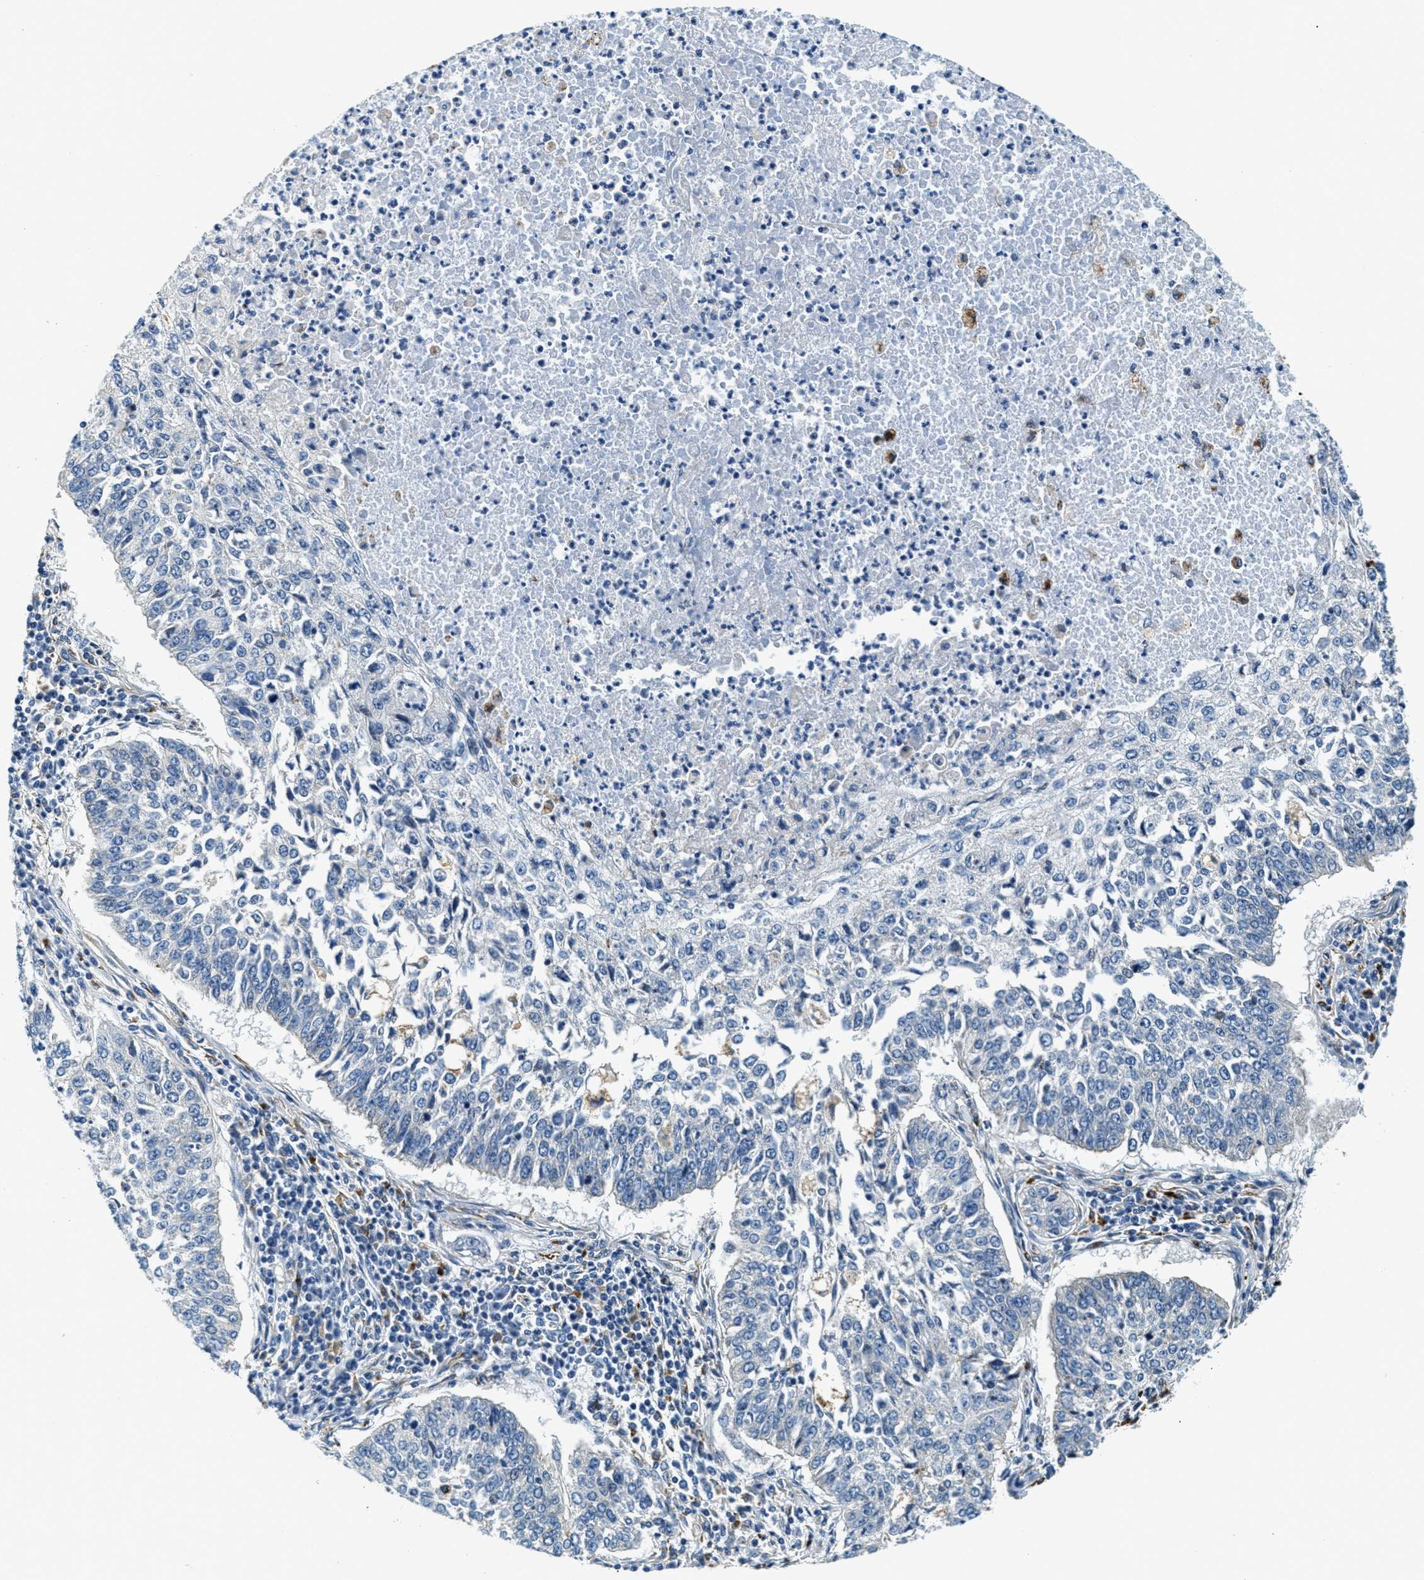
{"staining": {"intensity": "negative", "quantity": "none", "location": "none"}, "tissue": "lung cancer", "cell_type": "Tumor cells", "image_type": "cancer", "snomed": [{"axis": "morphology", "description": "Normal tissue, NOS"}, {"axis": "morphology", "description": "Squamous cell carcinoma, NOS"}, {"axis": "topography", "description": "Cartilage tissue"}, {"axis": "topography", "description": "Bronchus"}, {"axis": "topography", "description": "Lung"}], "caption": "Protein analysis of lung cancer (squamous cell carcinoma) demonstrates no significant expression in tumor cells. The staining is performed using DAB (3,3'-diaminobenzidine) brown chromogen with nuclei counter-stained in using hematoxylin.", "gene": "GNS", "patient": {"sex": "female", "age": 49}}